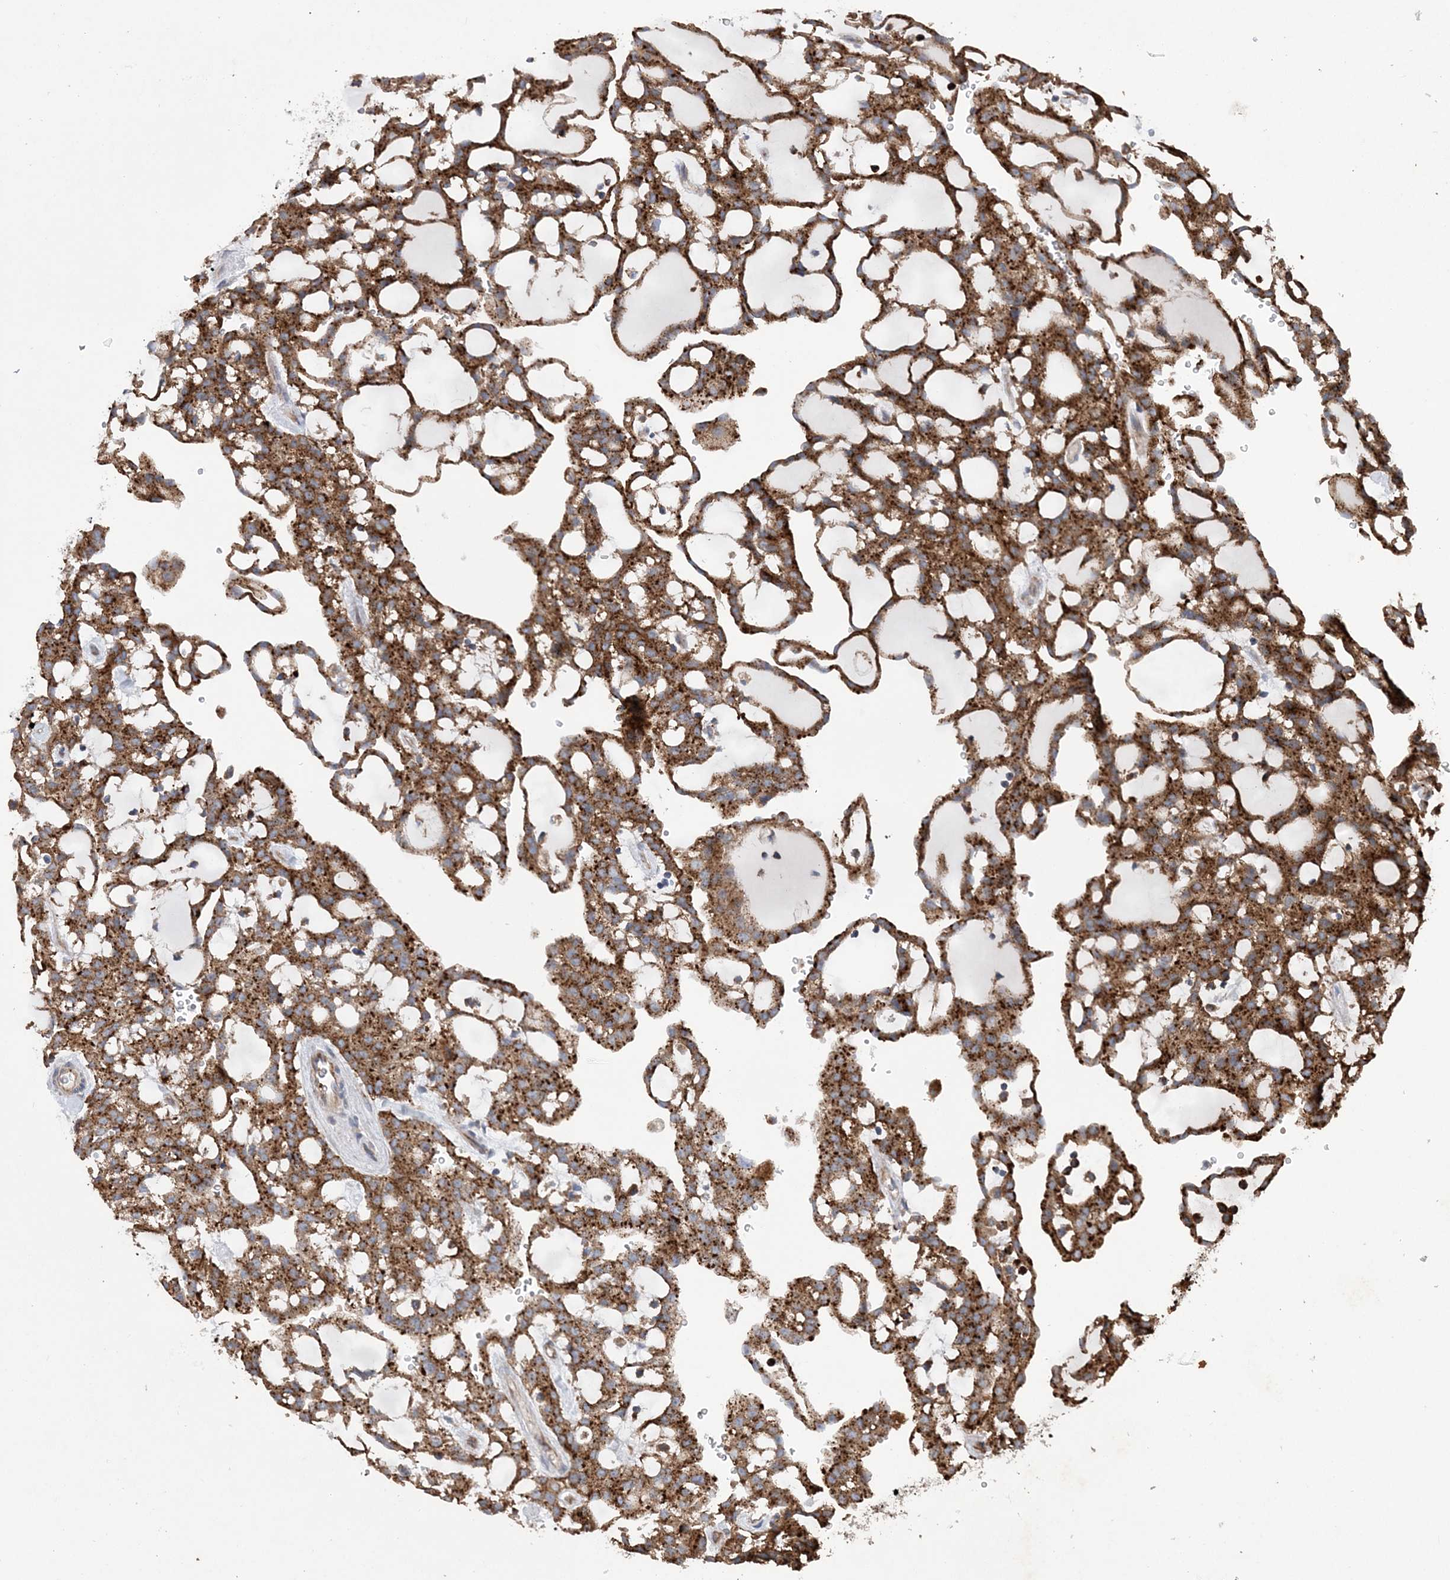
{"staining": {"intensity": "strong", "quantity": ">75%", "location": "cytoplasmic/membranous"}, "tissue": "renal cancer", "cell_type": "Tumor cells", "image_type": "cancer", "snomed": [{"axis": "morphology", "description": "Adenocarcinoma, NOS"}, {"axis": "topography", "description": "Kidney"}], "caption": "Human renal adenocarcinoma stained for a protein (brown) reveals strong cytoplasmic/membranous positive staining in approximately >75% of tumor cells.", "gene": "PTTG1IP", "patient": {"sex": "male", "age": 63}}